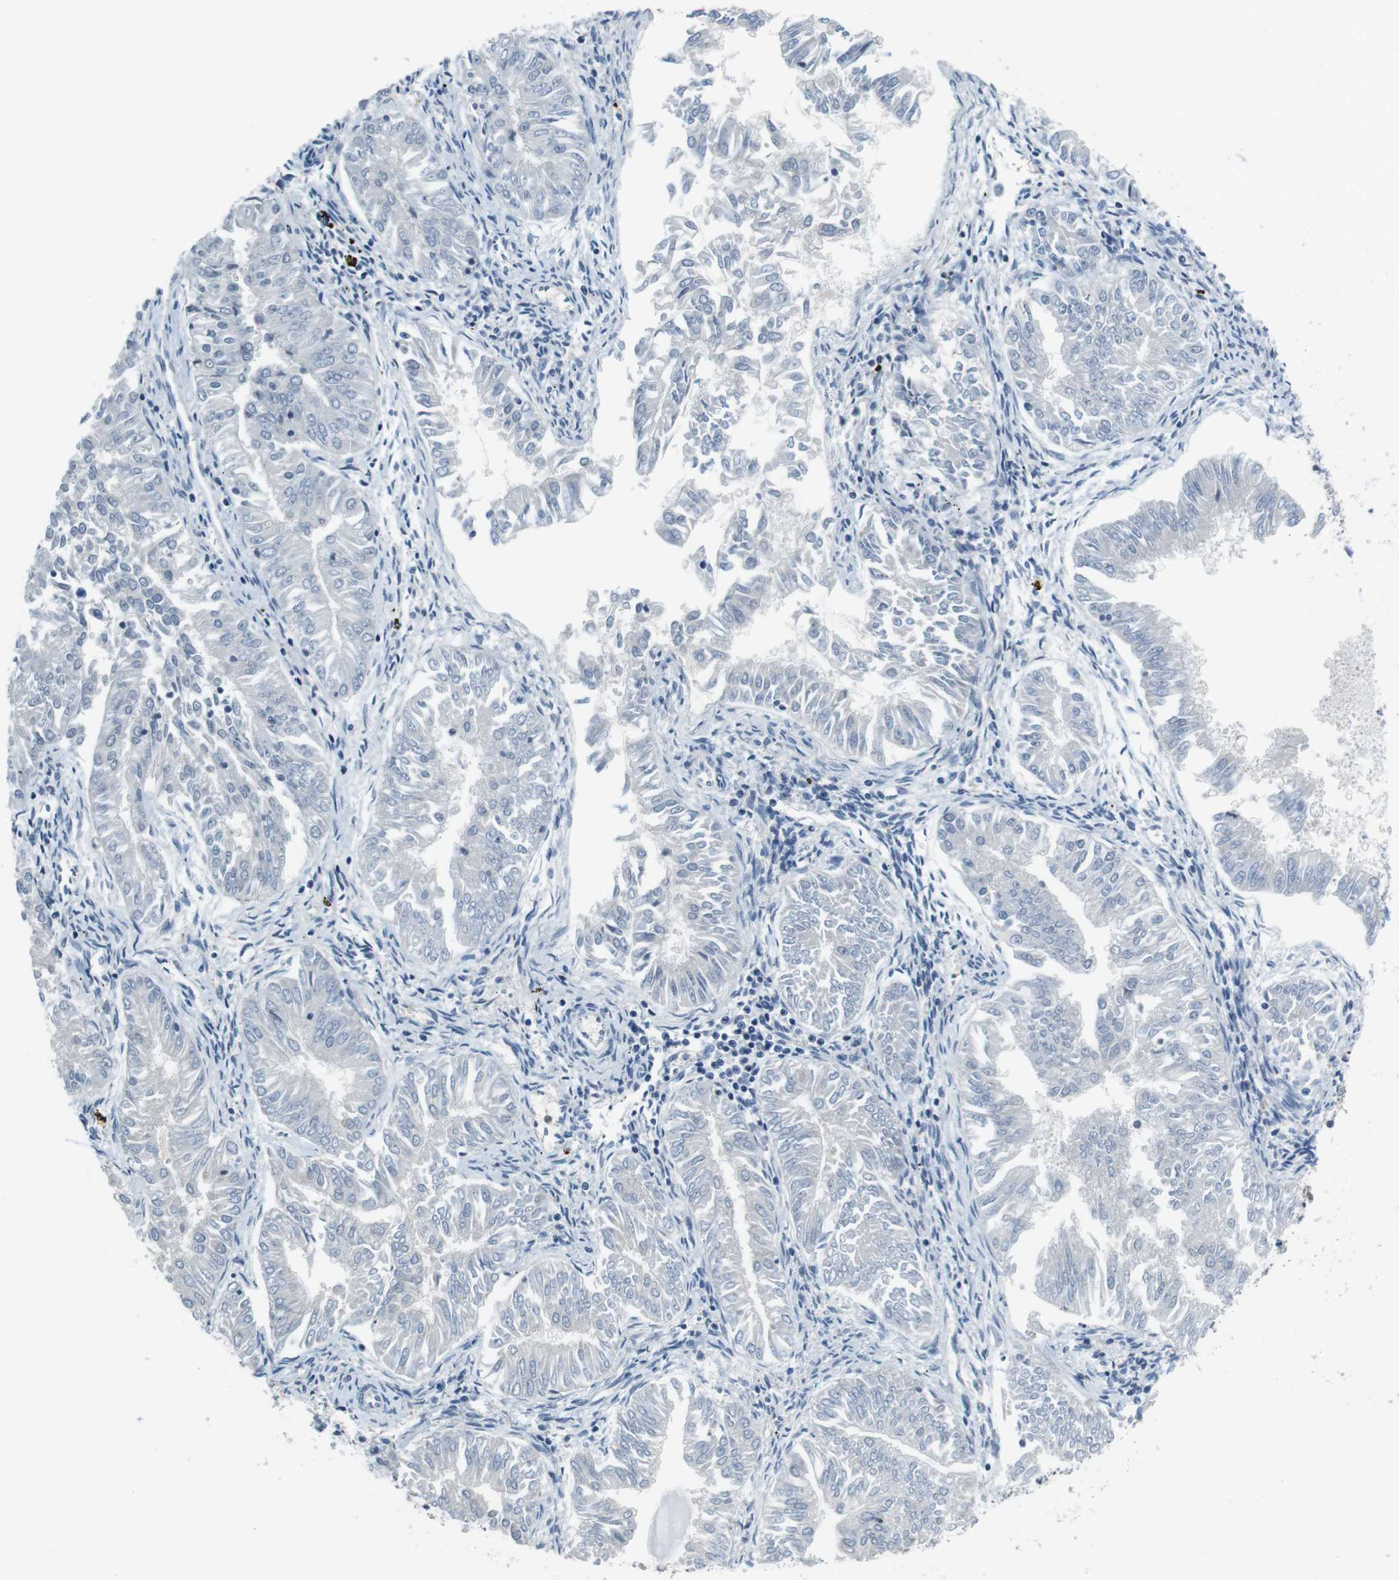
{"staining": {"intensity": "negative", "quantity": "none", "location": "none"}, "tissue": "endometrial cancer", "cell_type": "Tumor cells", "image_type": "cancer", "snomed": [{"axis": "morphology", "description": "Adenocarcinoma, NOS"}, {"axis": "topography", "description": "Endometrium"}], "caption": "Immunohistochemistry (IHC) micrograph of neoplastic tissue: human endometrial cancer (adenocarcinoma) stained with DAB reveals no significant protein positivity in tumor cells.", "gene": "NEK4", "patient": {"sex": "female", "age": 53}}